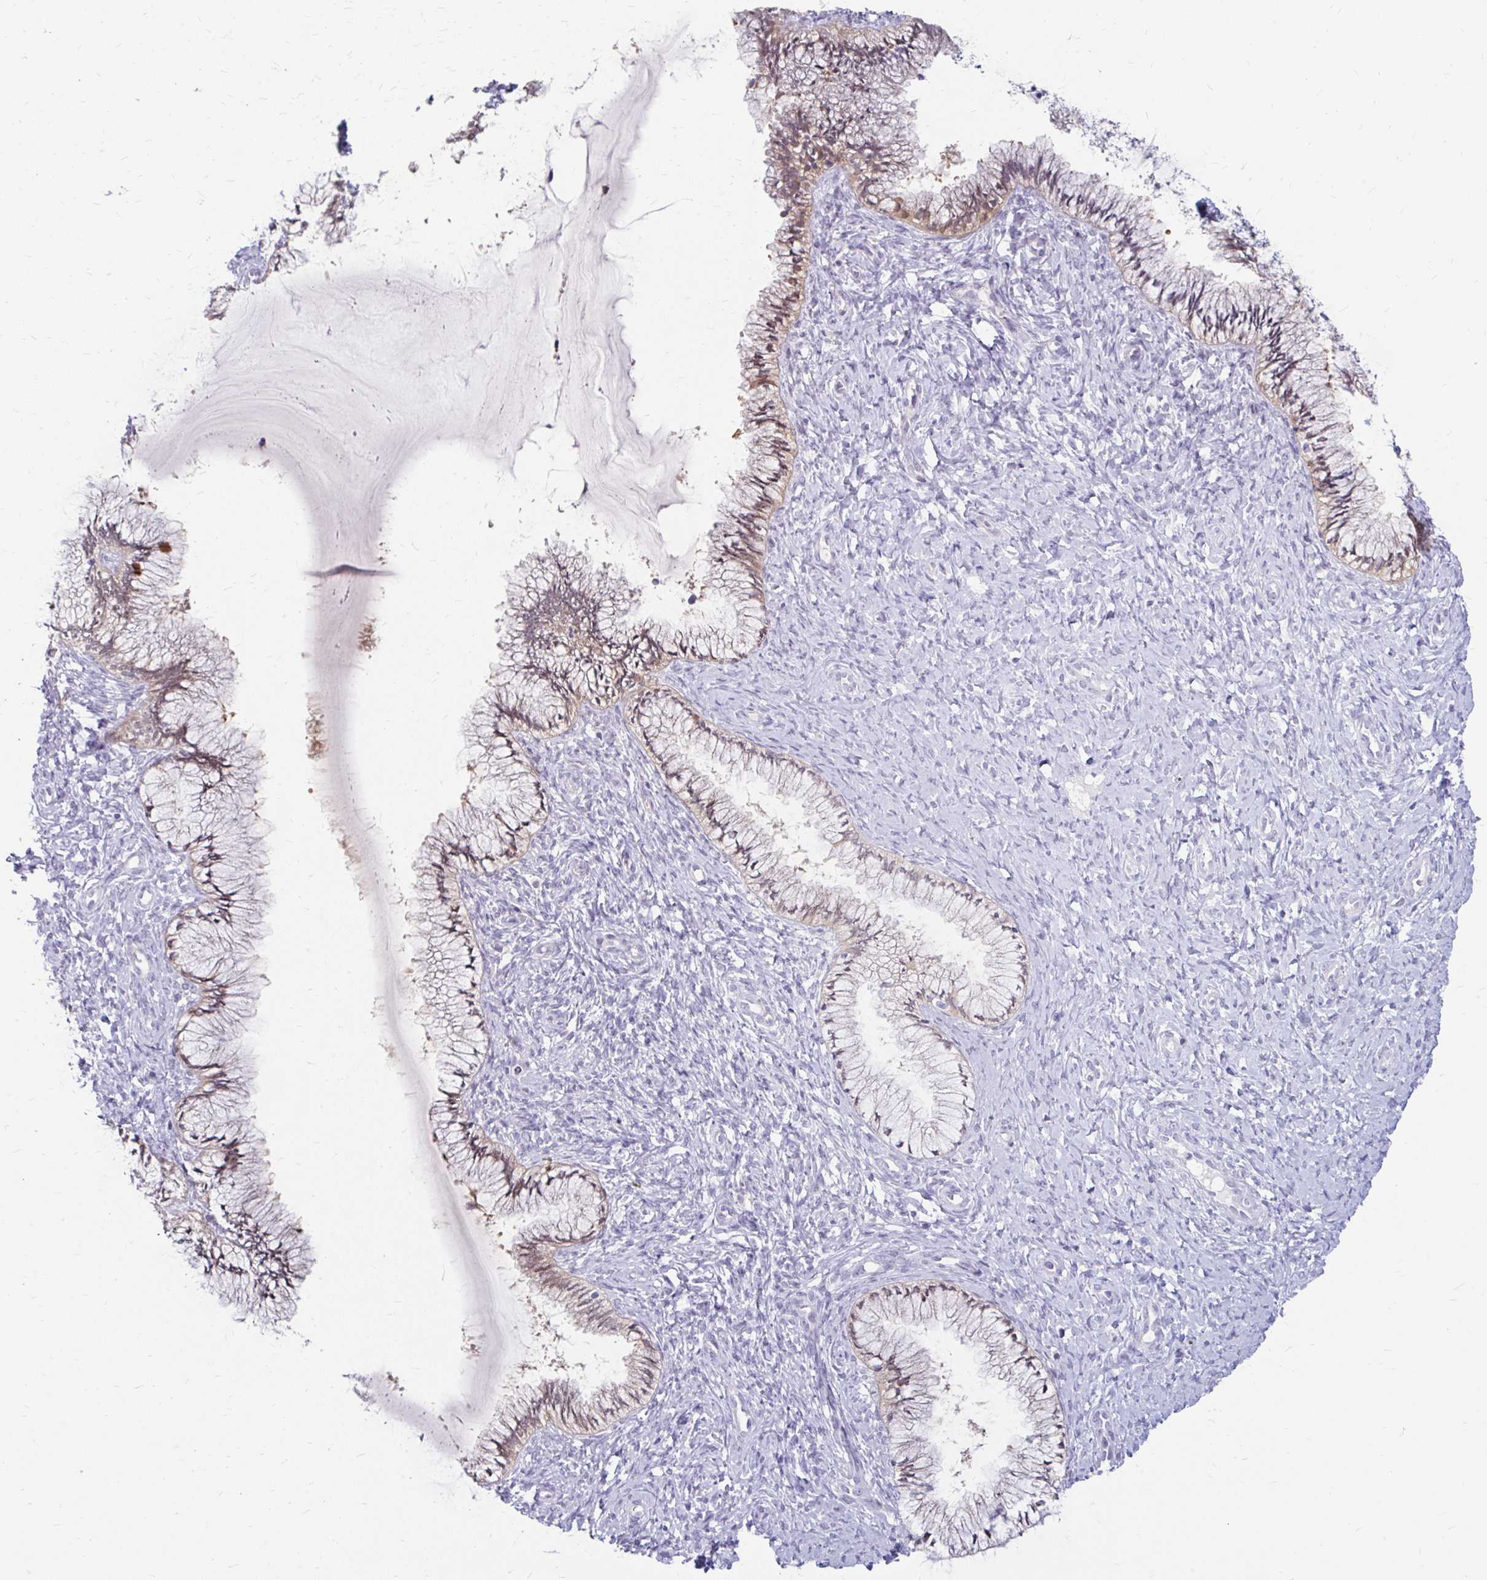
{"staining": {"intensity": "moderate", "quantity": "25%-75%", "location": "cytoplasmic/membranous,nuclear"}, "tissue": "cervix", "cell_type": "Glandular cells", "image_type": "normal", "snomed": [{"axis": "morphology", "description": "Normal tissue, NOS"}, {"axis": "topography", "description": "Cervix"}], "caption": "This micrograph displays IHC staining of normal human cervix, with medium moderate cytoplasmic/membranous,nuclear expression in about 25%-75% of glandular cells.", "gene": "RGS16", "patient": {"sex": "female", "age": 37}}